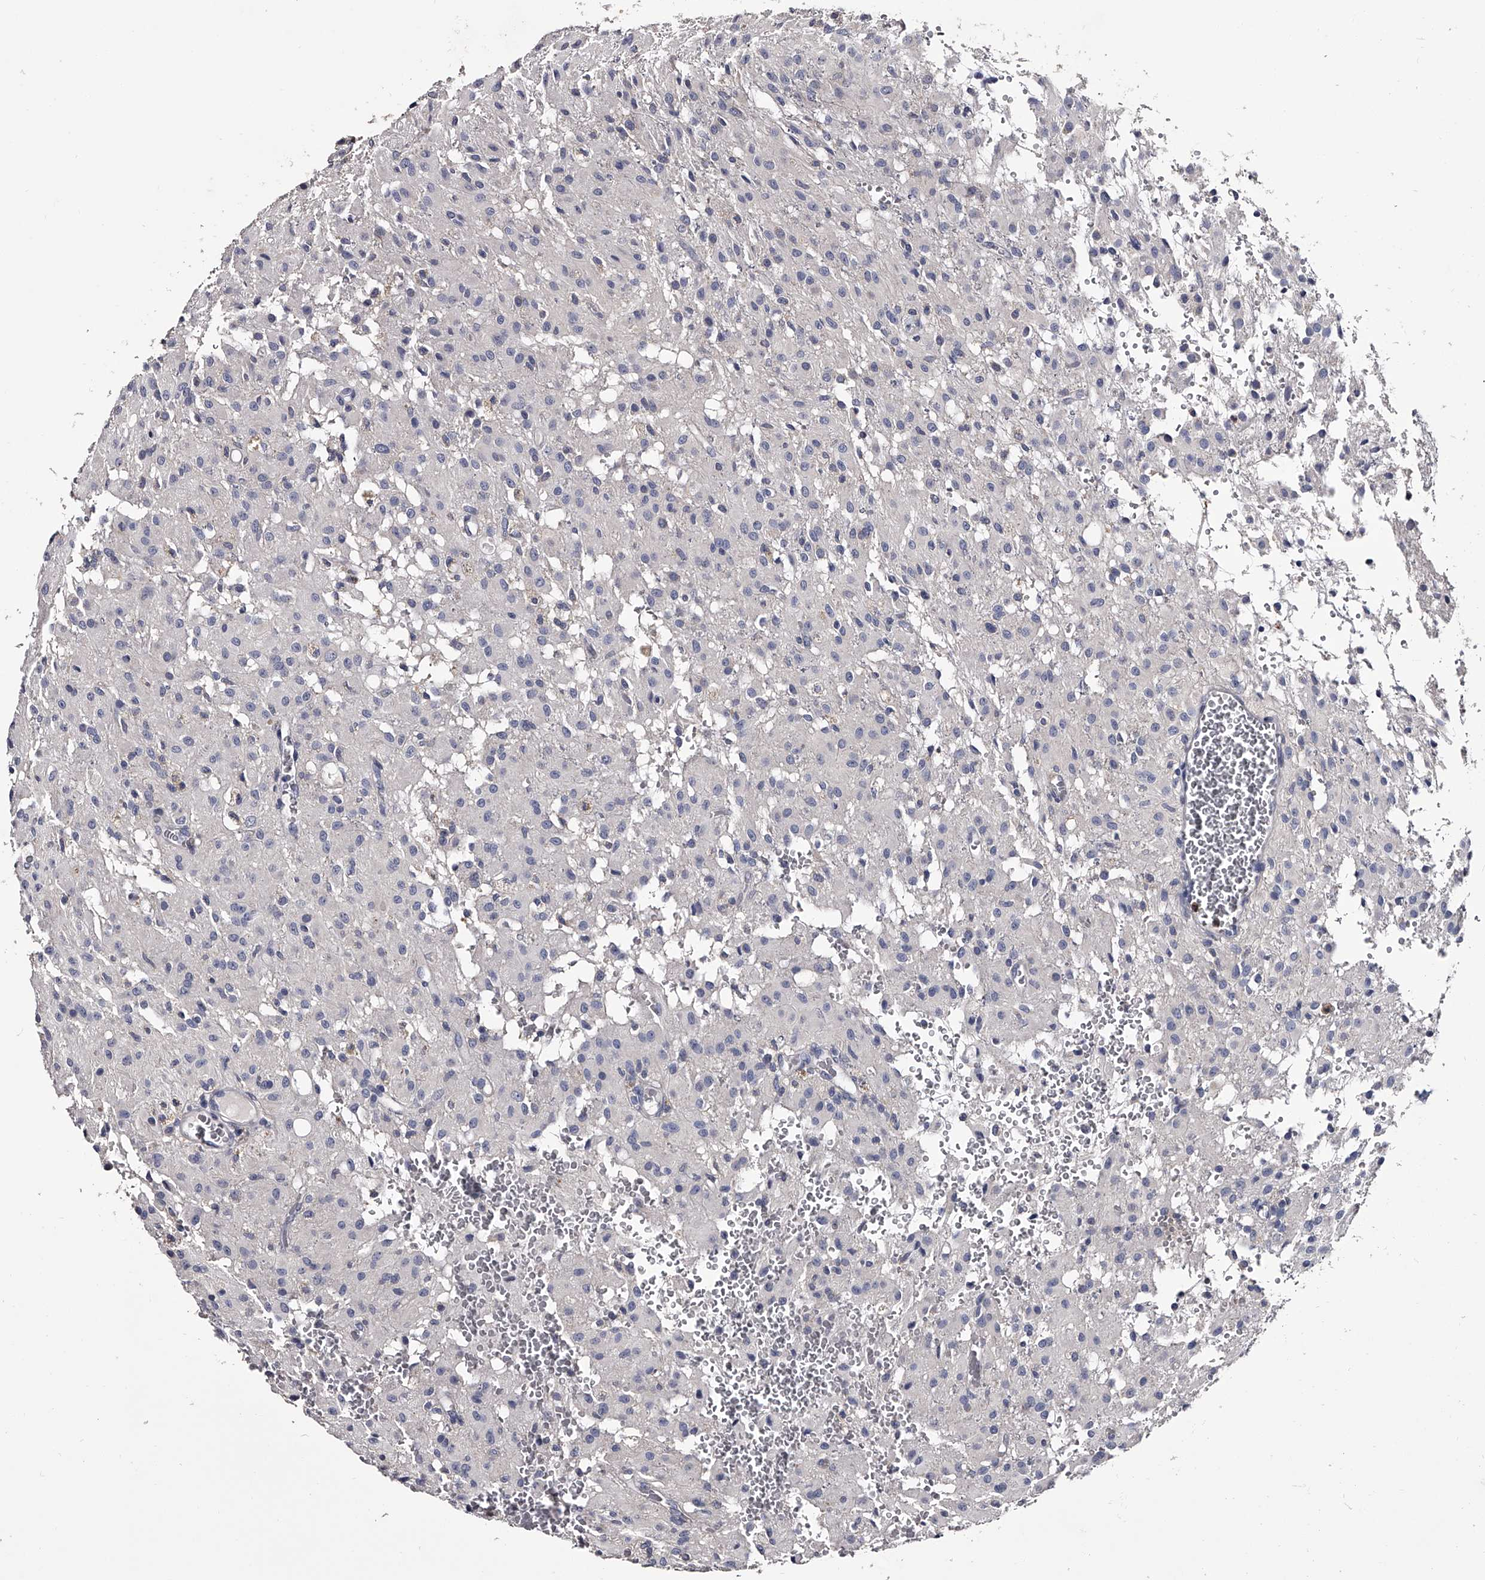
{"staining": {"intensity": "negative", "quantity": "none", "location": "none"}, "tissue": "glioma", "cell_type": "Tumor cells", "image_type": "cancer", "snomed": [{"axis": "morphology", "description": "Glioma, malignant, High grade"}, {"axis": "topography", "description": "Brain"}], "caption": "IHC image of neoplastic tissue: malignant glioma (high-grade) stained with DAB reveals no significant protein expression in tumor cells. (DAB immunohistochemistry visualized using brightfield microscopy, high magnification).", "gene": "GAPVD1", "patient": {"sex": "female", "age": 59}}